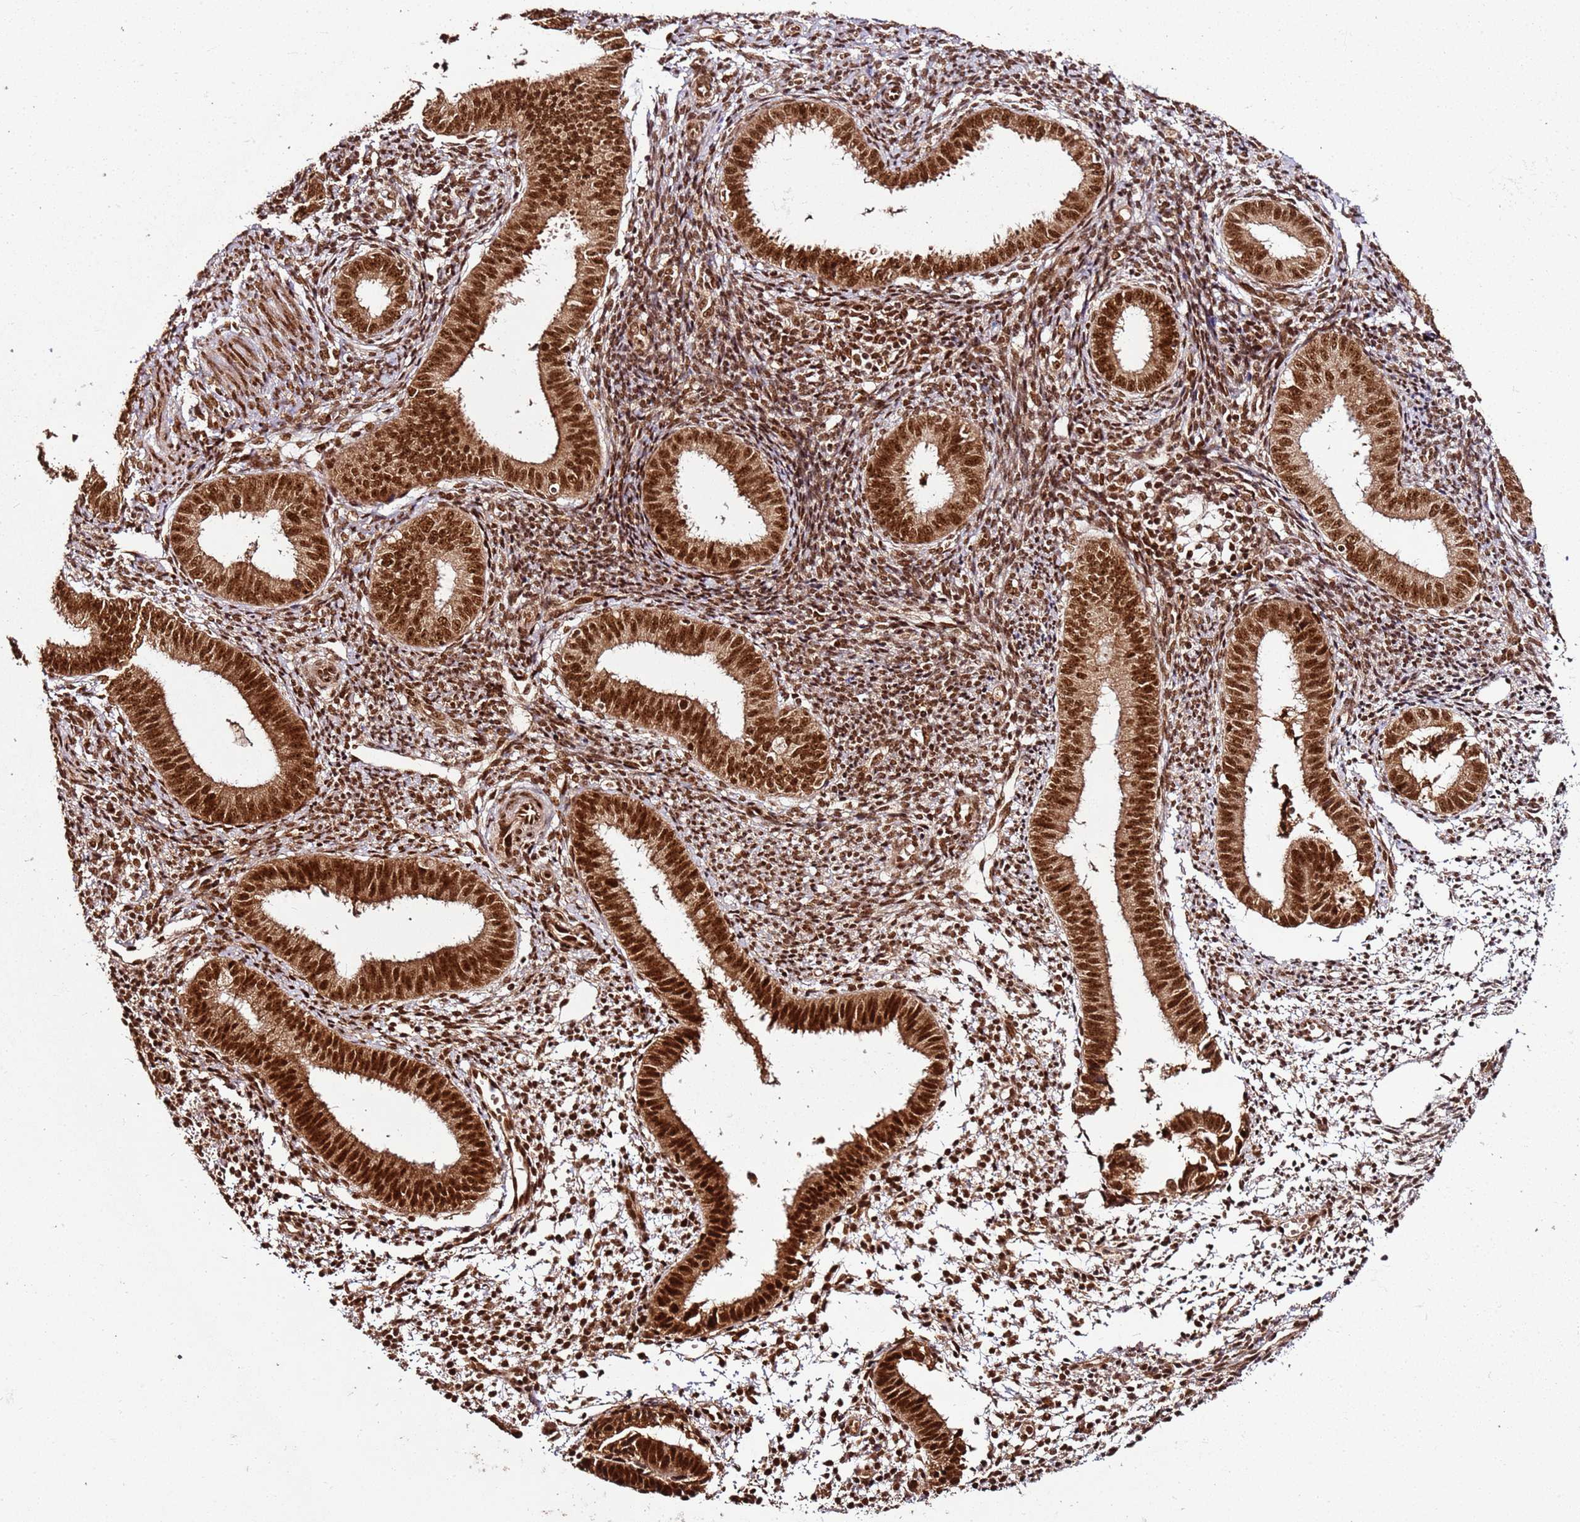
{"staining": {"intensity": "strong", "quantity": ">75%", "location": "nuclear"}, "tissue": "endometrium", "cell_type": "Cells in endometrial stroma", "image_type": "normal", "snomed": [{"axis": "morphology", "description": "Normal tissue, NOS"}, {"axis": "topography", "description": "Uterus"}, {"axis": "topography", "description": "Endometrium"}], "caption": "A high-resolution image shows IHC staining of benign endometrium, which exhibits strong nuclear staining in approximately >75% of cells in endometrial stroma.", "gene": "XRN2", "patient": {"sex": "female", "age": 48}}